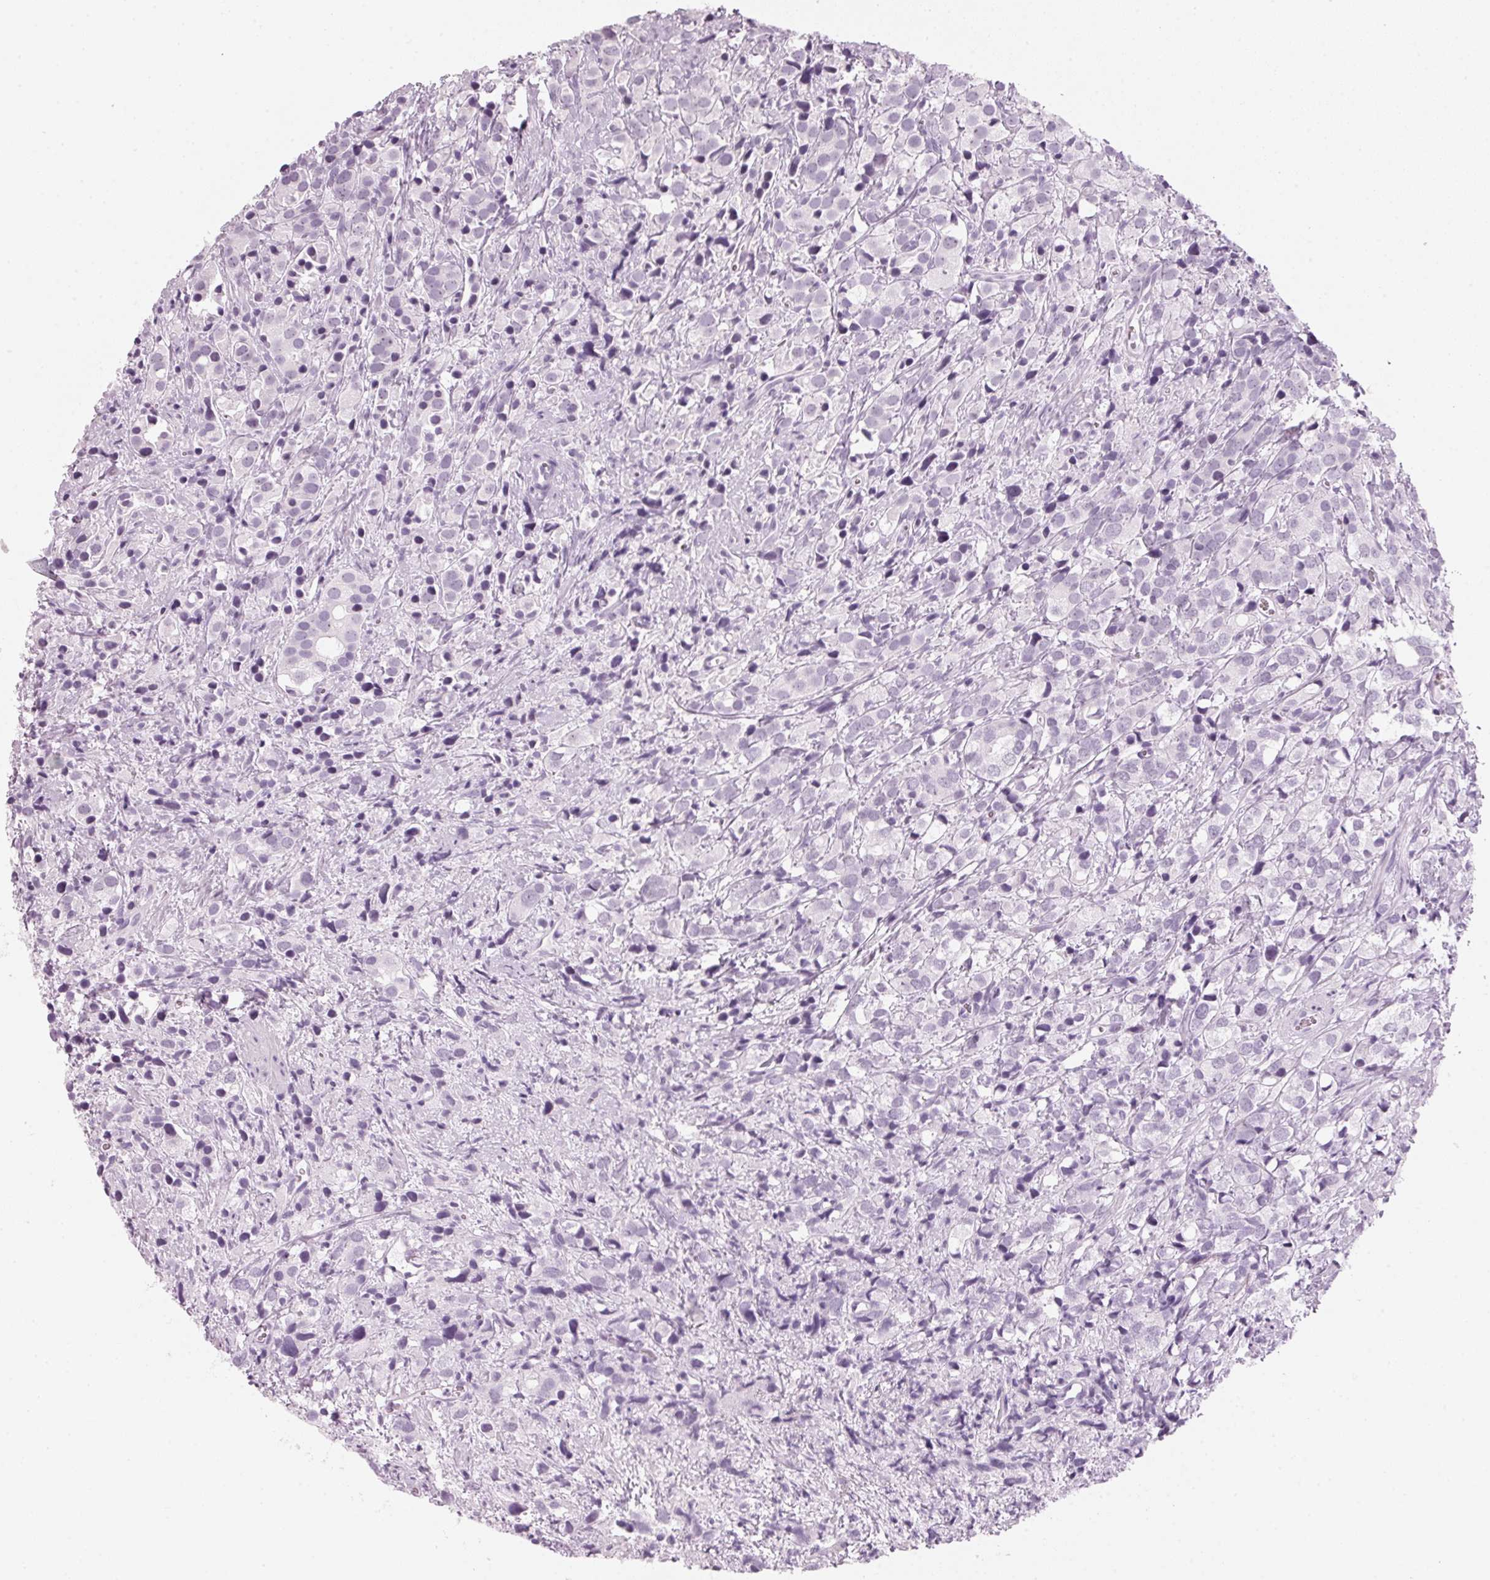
{"staining": {"intensity": "negative", "quantity": "none", "location": "none"}, "tissue": "prostate cancer", "cell_type": "Tumor cells", "image_type": "cancer", "snomed": [{"axis": "morphology", "description": "Adenocarcinoma, High grade"}, {"axis": "topography", "description": "Prostate"}], "caption": "This is an IHC micrograph of human prostate adenocarcinoma (high-grade). There is no expression in tumor cells.", "gene": "DNTTIP2", "patient": {"sex": "male", "age": 86}}